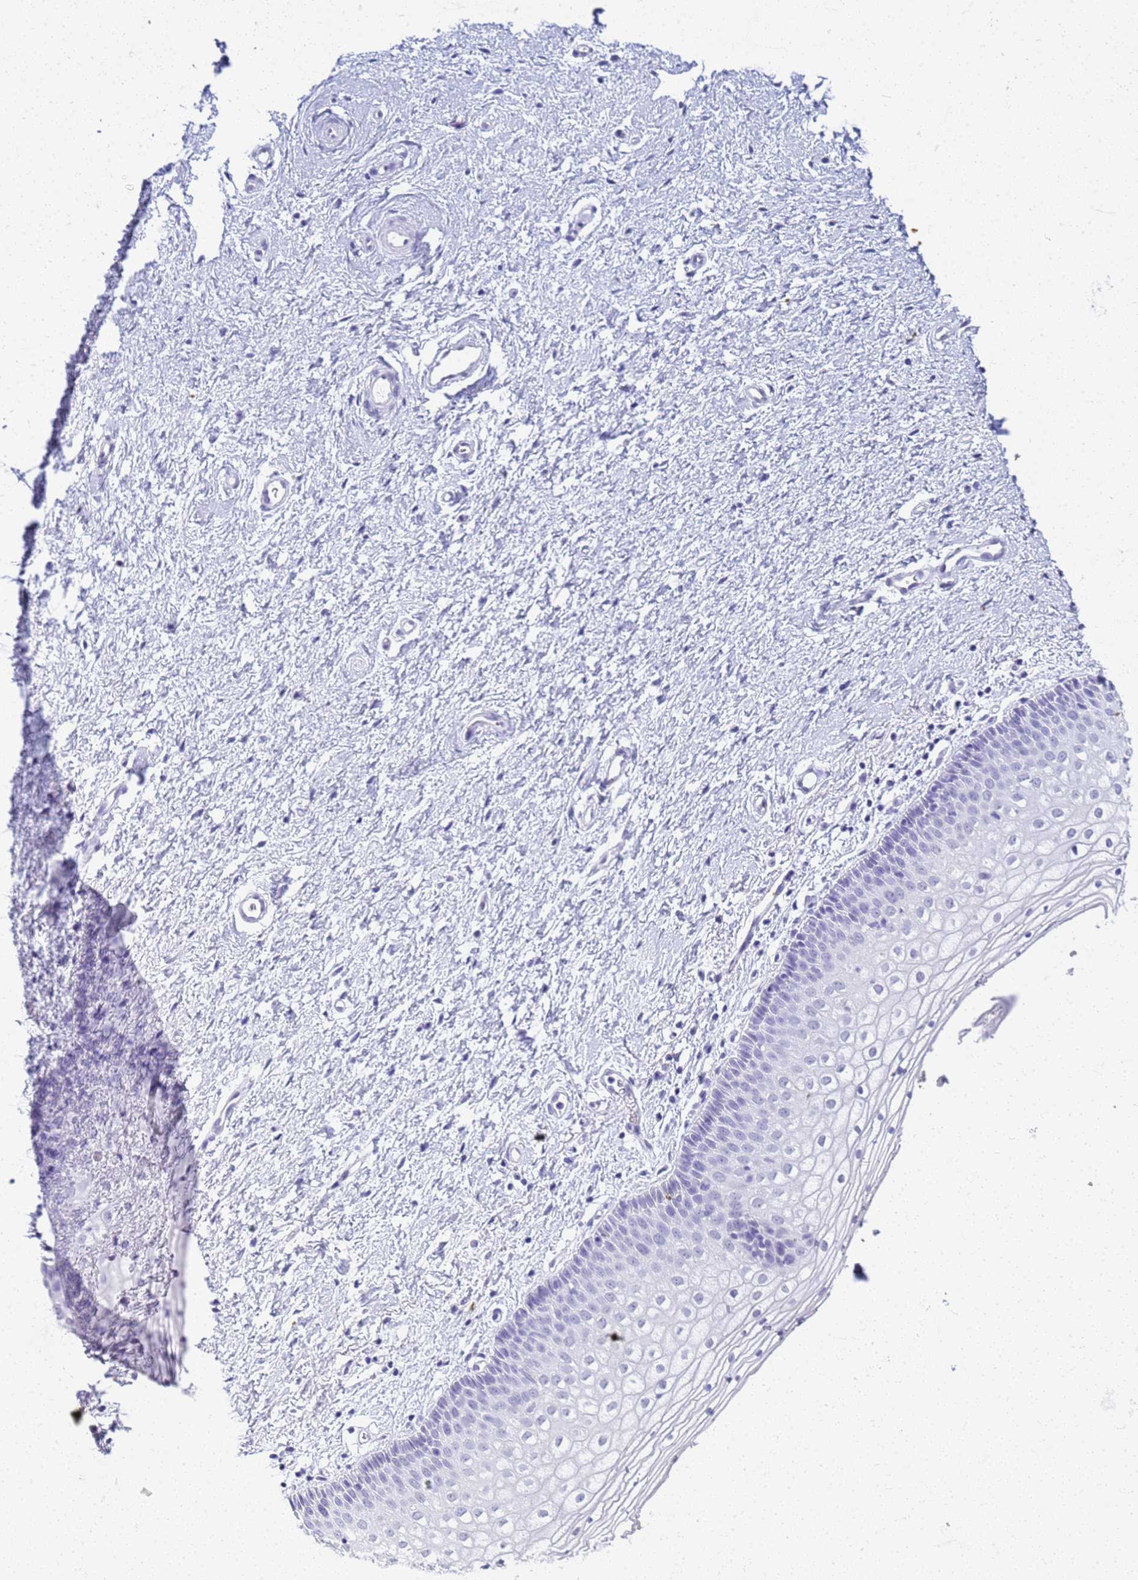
{"staining": {"intensity": "negative", "quantity": "none", "location": "none"}, "tissue": "vagina", "cell_type": "Squamous epithelial cells", "image_type": "normal", "snomed": [{"axis": "morphology", "description": "Normal tissue, NOS"}, {"axis": "topography", "description": "Vagina"}], "caption": "Immunohistochemistry (IHC) micrograph of normal vagina: vagina stained with DAB (3,3'-diaminobenzidine) reveals no significant protein staining in squamous epithelial cells.", "gene": "SLC7A9", "patient": {"sex": "female", "age": 60}}